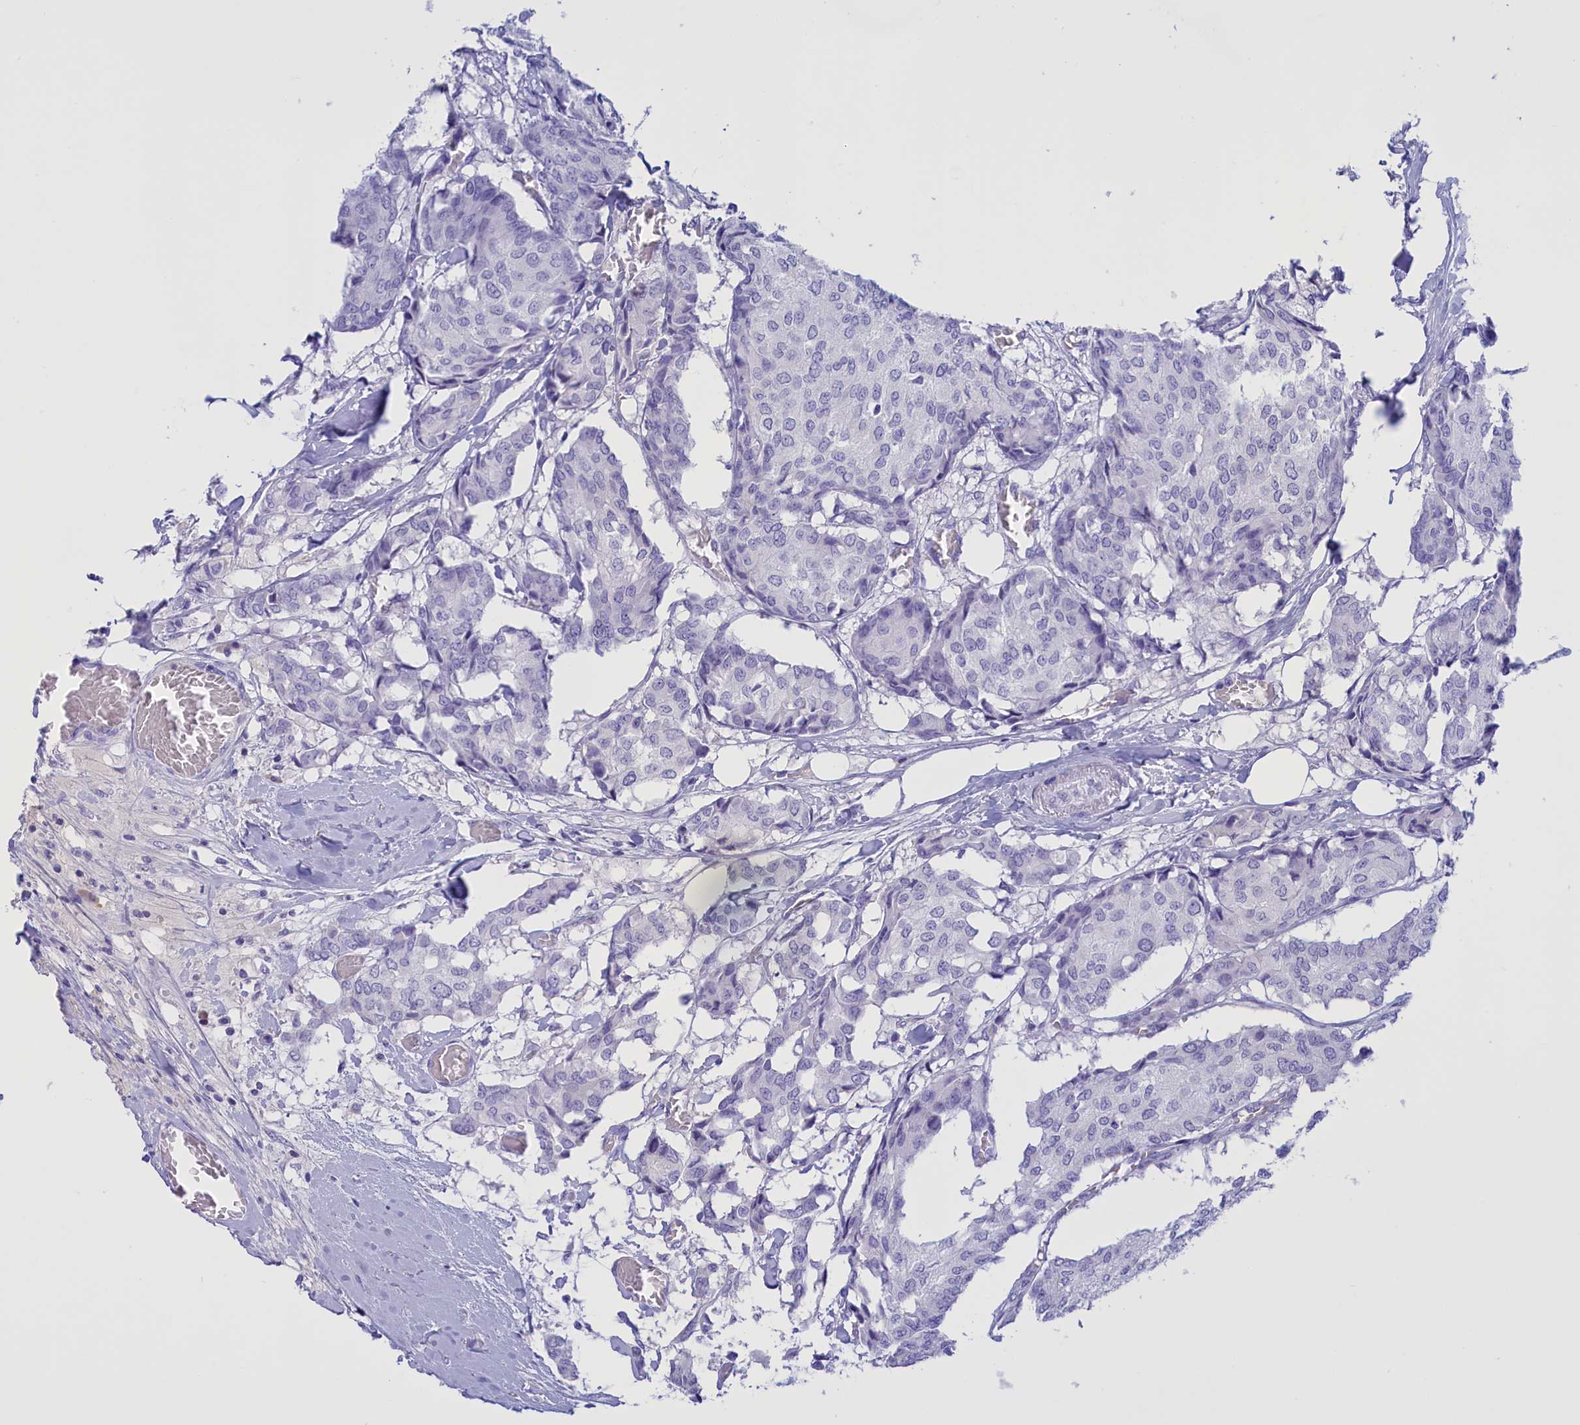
{"staining": {"intensity": "negative", "quantity": "none", "location": "none"}, "tissue": "breast cancer", "cell_type": "Tumor cells", "image_type": "cancer", "snomed": [{"axis": "morphology", "description": "Duct carcinoma"}, {"axis": "topography", "description": "Breast"}], "caption": "The micrograph exhibits no significant staining in tumor cells of breast infiltrating ductal carcinoma. (Stains: DAB IHC with hematoxylin counter stain, Microscopy: brightfield microscopy at high magnification).", "gene": "PROK2", "patient": {"sex": "female", "age": 75}}